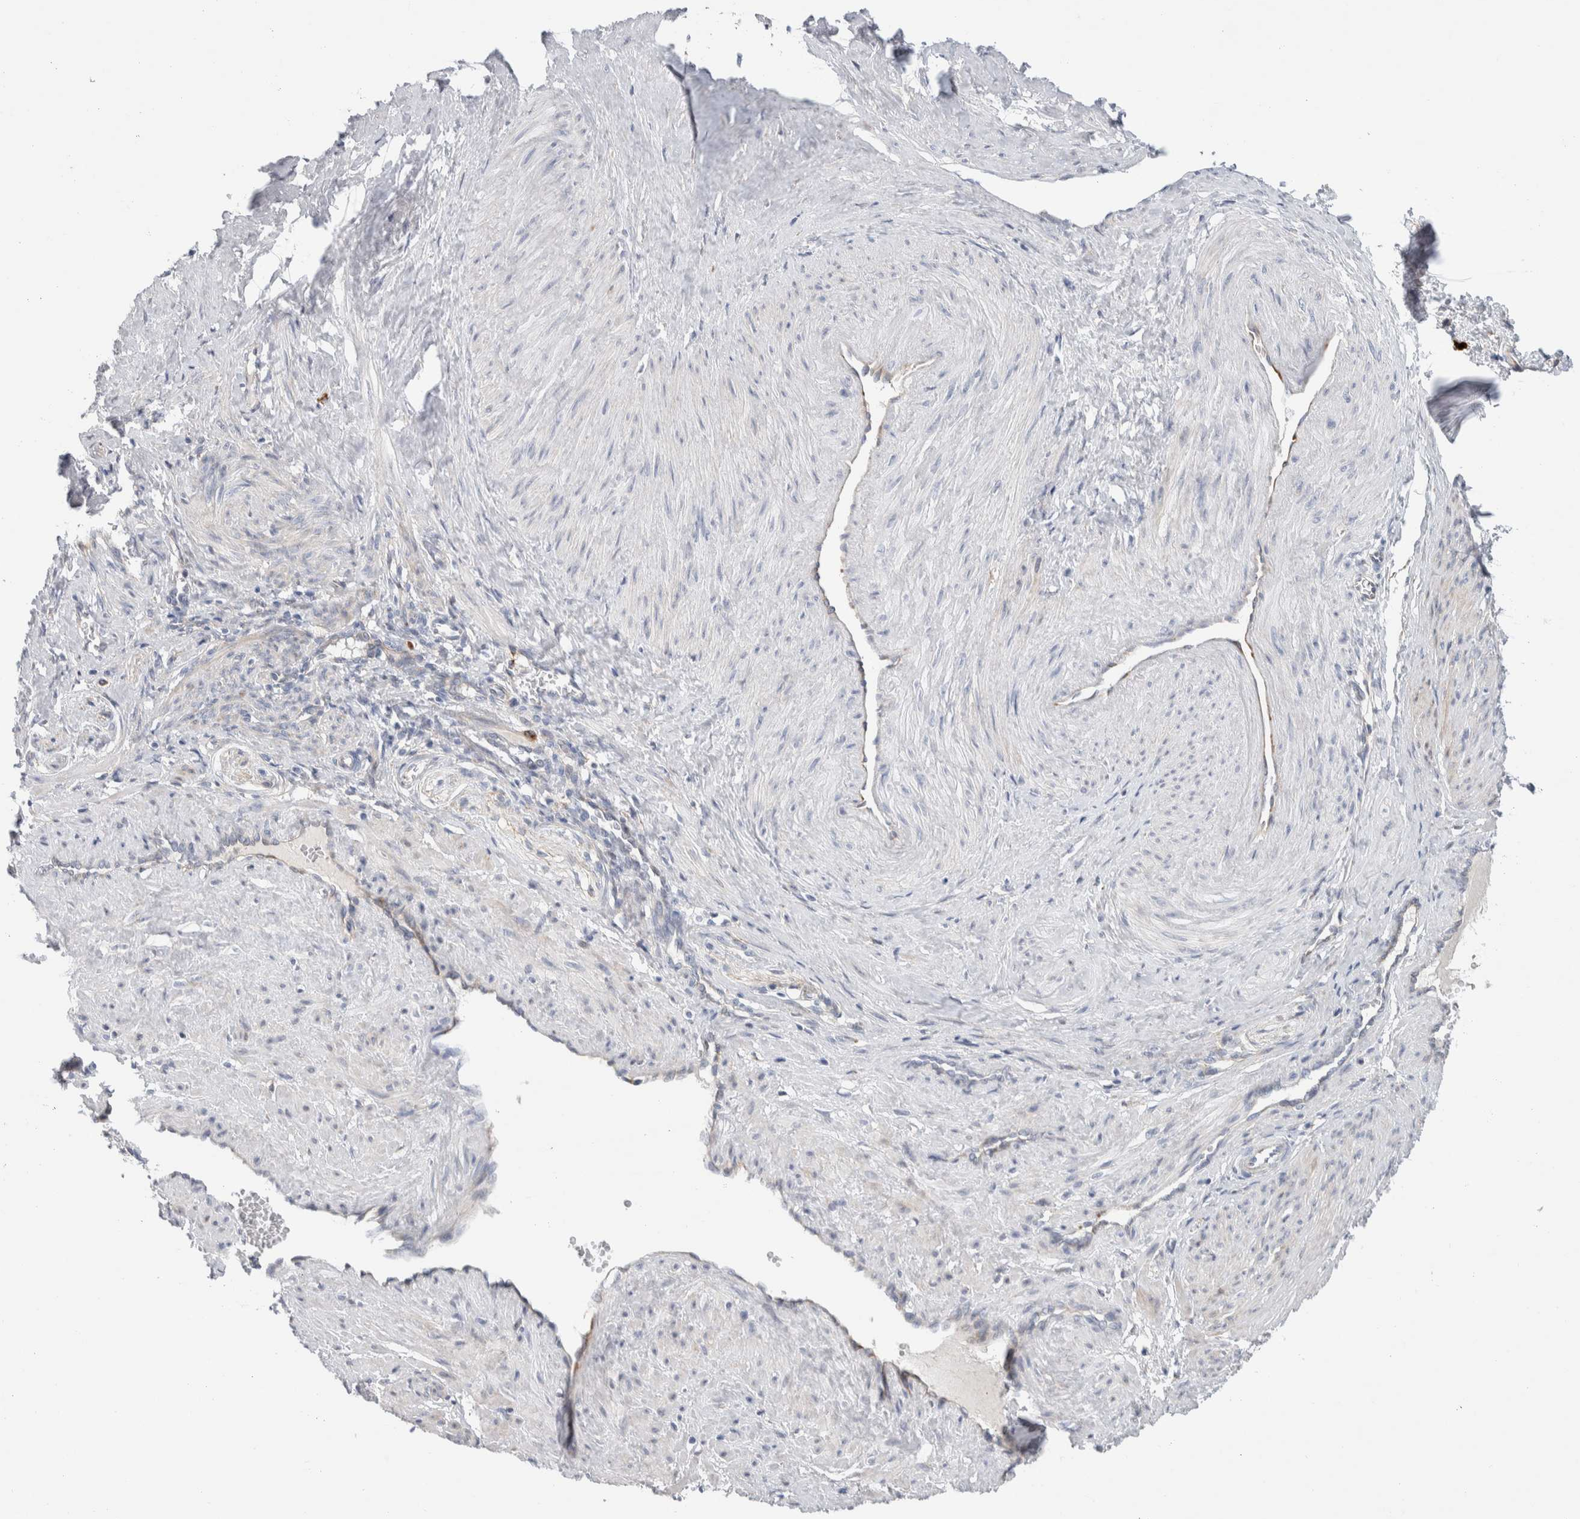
{"staining": {"intensity": "weak", "quantity": "<25%", "location": "cytoplasmic/membranous"}, "tissue": "smooth muscle", "cell_type": "Smooth muscle cells", "image_type": "normal", "snomed": [{"axis": "morphology", "description": "Normal tissue, NOS"}, {"axis": "topography", "description": "Endometrium"}], "caption": "Smooth muscle cells show no significant staining in unremarkable smooth muscle. (DAB (3,3'-diaminobenzidine) immunohistochemistry (IHC) visualized using brightfield microscopy, high magnification).", "gene": "ENGASE", "patient": {"sex": "female", "age": 33}}